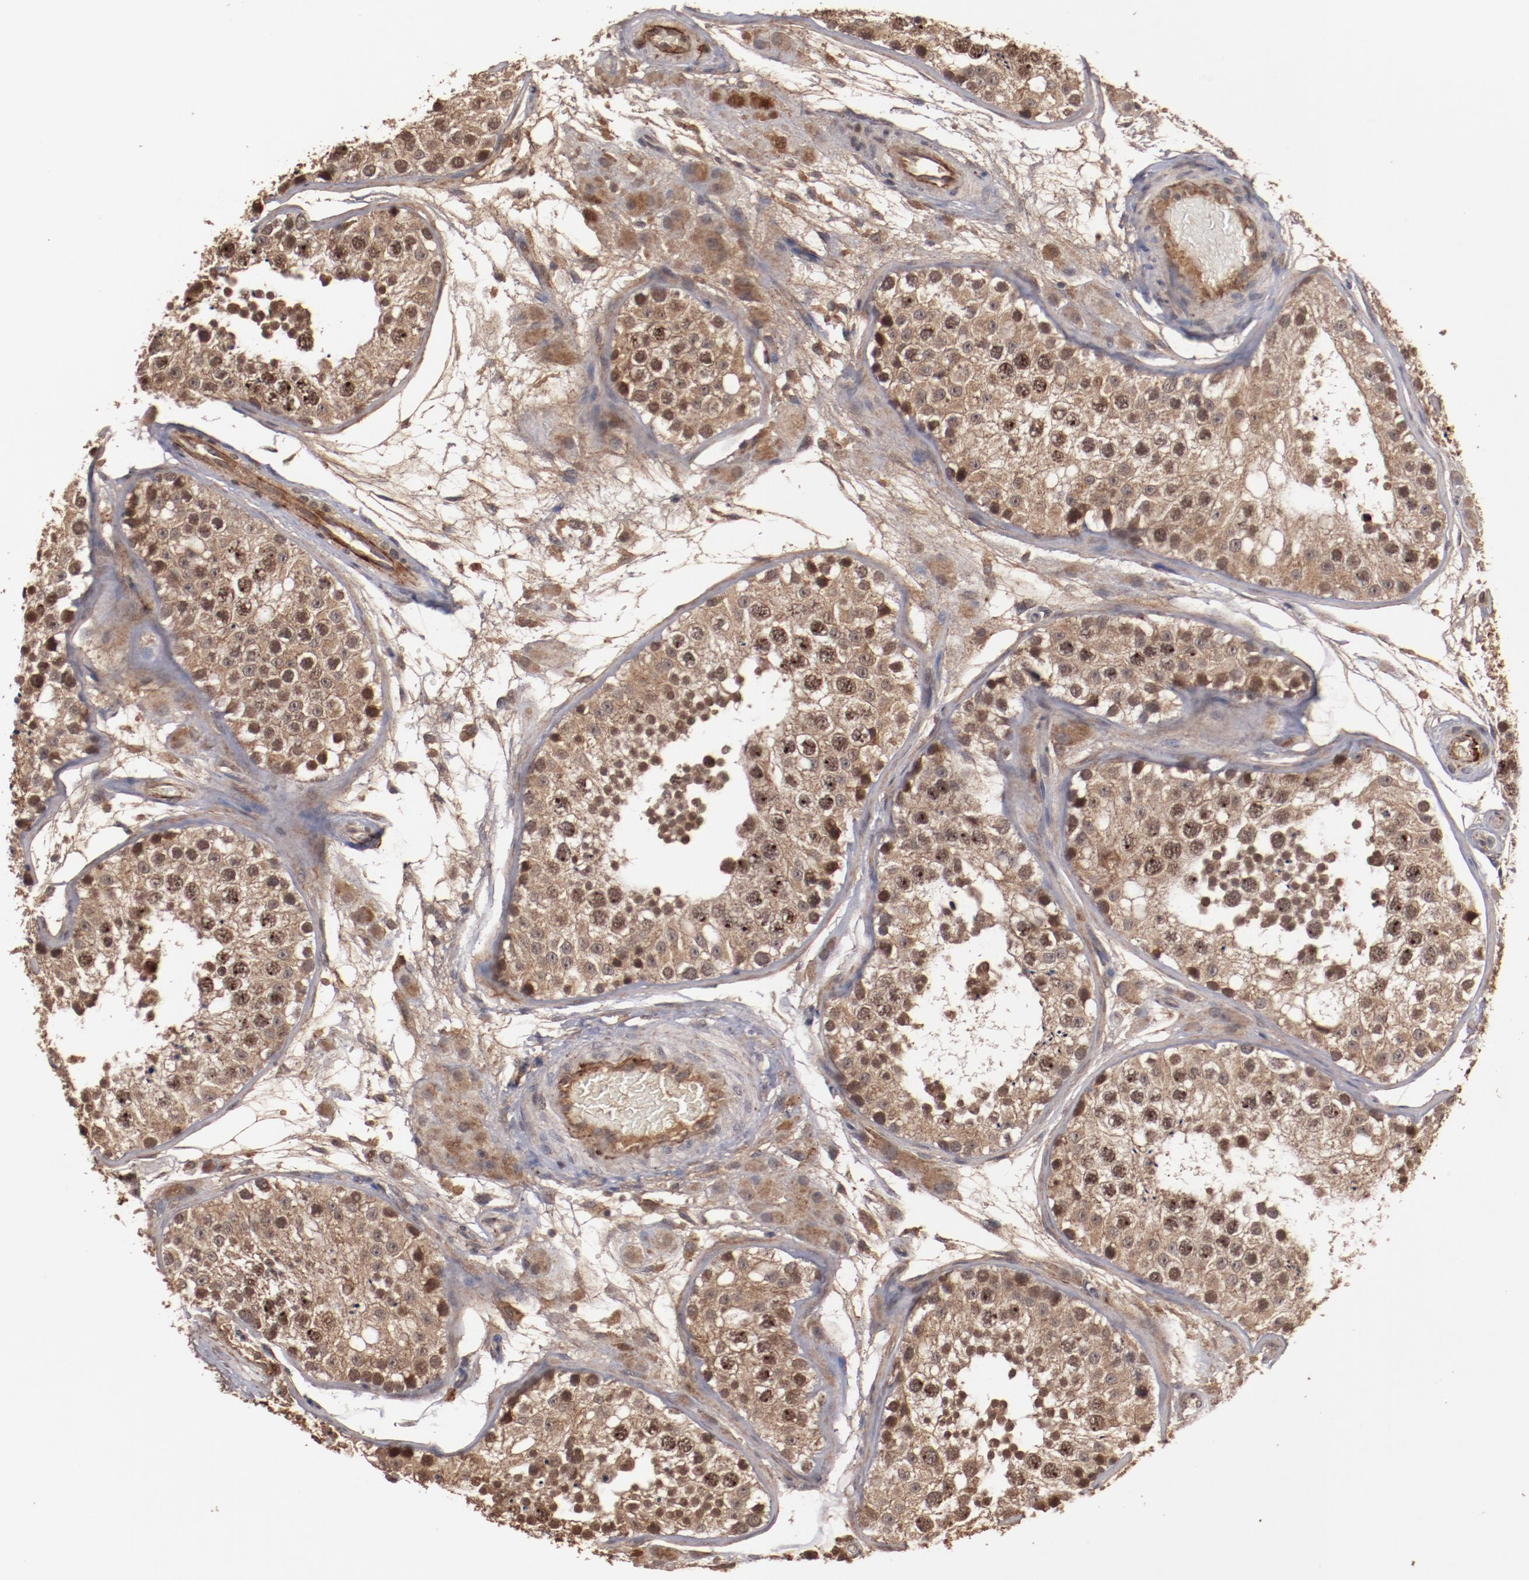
{"staining": {"intensity": "moderate", "quantity": ">75%", "location": "cytoplasmic/membranous"}, "tissue": "testis", "cell_type": "Cells in seminiferous ducts", "image_type": "normal", "snomed": [{"axis": "morphology", "description": "Normal tissue, NOS"}, {"axis": "topography", "description": "Testis"}], "caption": "Brown immunohistochemical staining in benign human testis reveals moderate cytoplasmic/membranous positivity in approximately >75% of cells in seminiferous ducts. (DAB = brown stain, brightfield microscopy at high magnification).", "gene": "TENM1", "patient": {"sex": "male", "age": 26}}